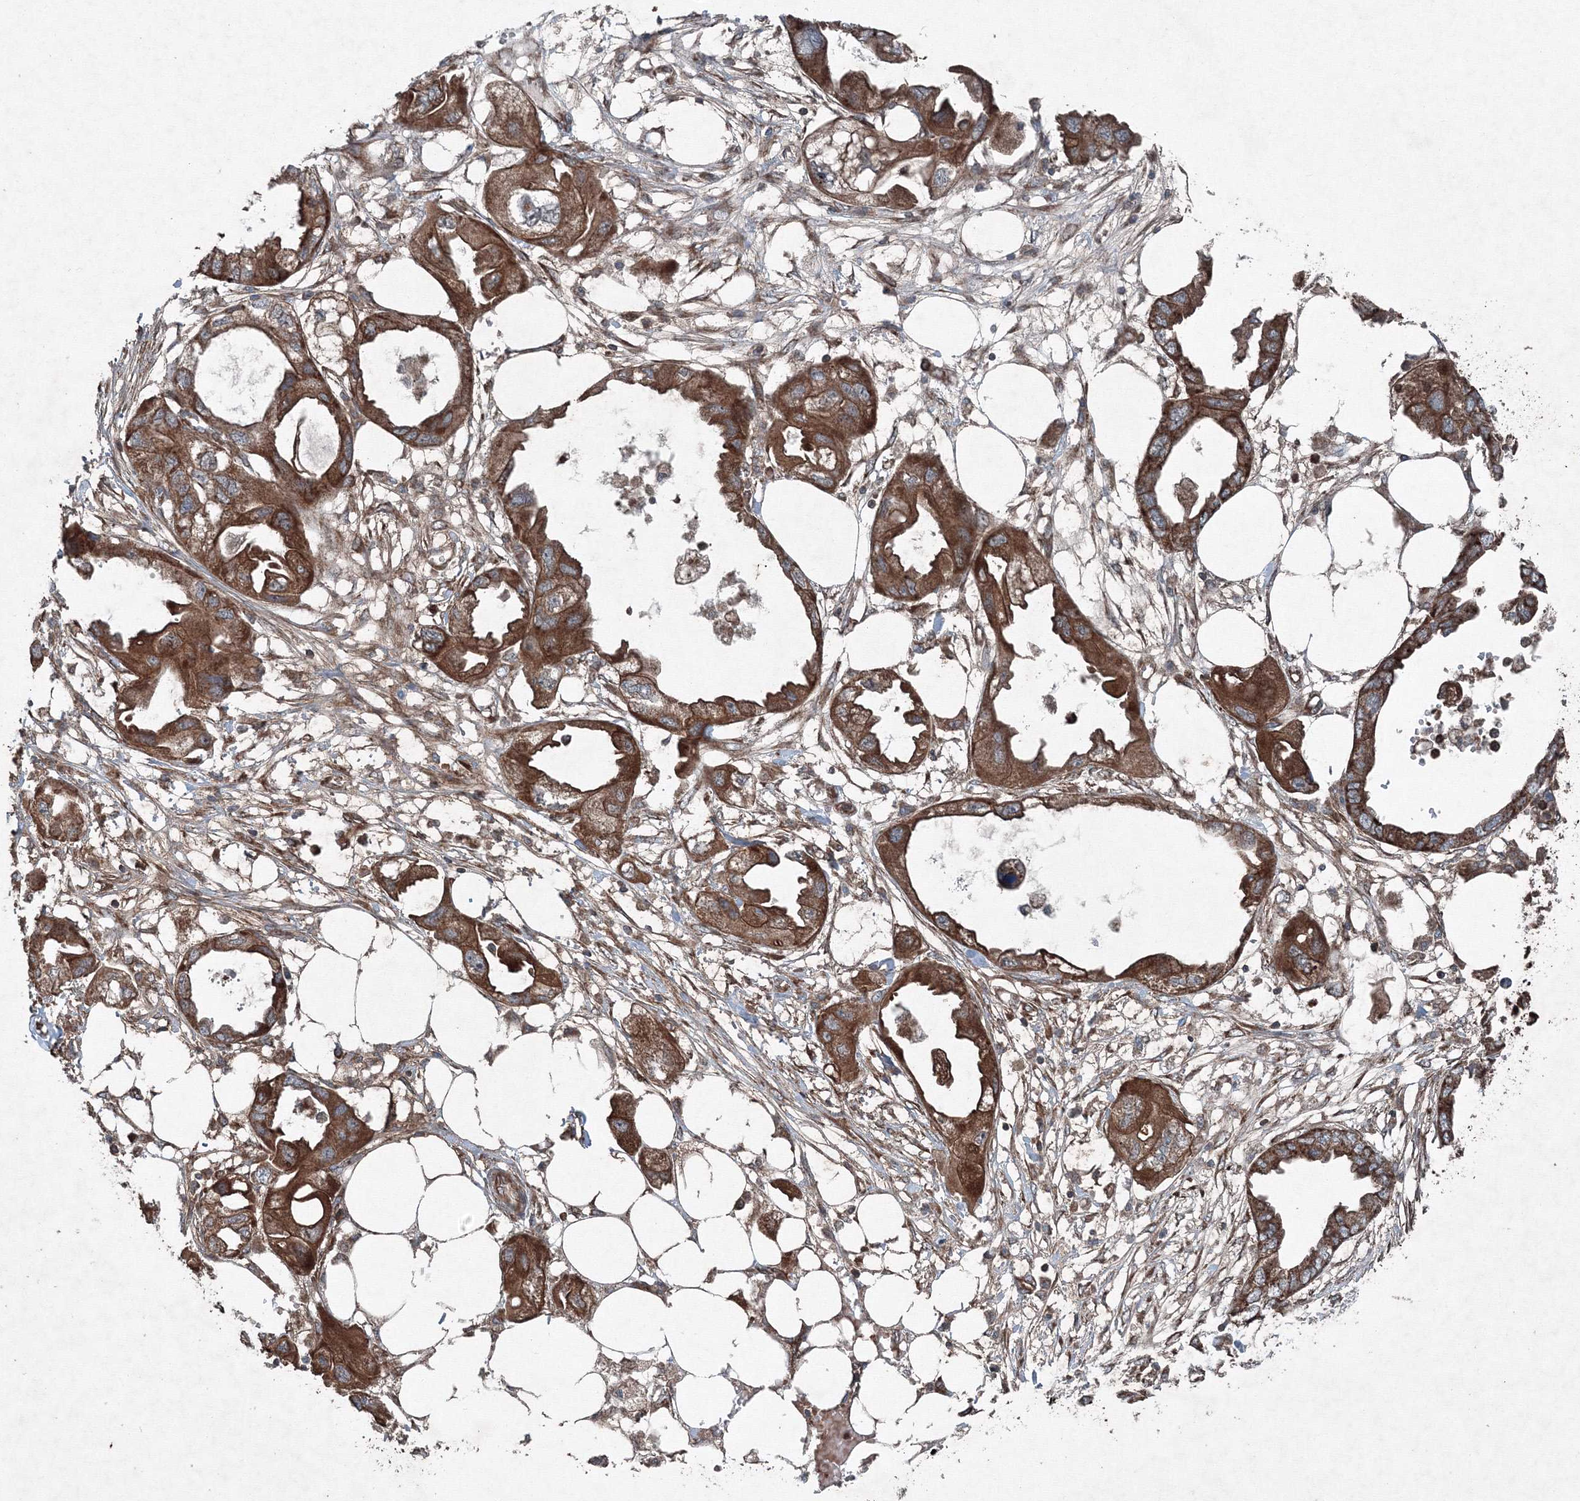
{"staining": {"intensity": "strong", "quantity": ">75%", "location": "cytoplasmic/membranous"}, "tissue": "endometrial cancer", "cell_type": "Tumor cells", "image_type": "cancer", "snomed": [{"axis": "morphology", "description": "Adenocarcinoma, NOS"}, {"axis": "morphology", "description": "Adenocarcinoma, metastatic, NOS"}, {"axis": "topography", "description": "Adipose tissue"}, {"axis": "topography", "description": "Endometrium"}], "caption": "A histopathology image of human endometrial metastatic adenocarcinoma stained for a protein reveals strong cytoplasmic/membranous brown staining in tumor cells. The staining was performed using DAB (3,3'-diaminobenzidine) to visualize the protein expression in brown, while the nuclei were stained in blue with hematoxylin (Magnification: 20x).", "gene": "COPS7B", "patient": {"sex": "female", "age": 67}}